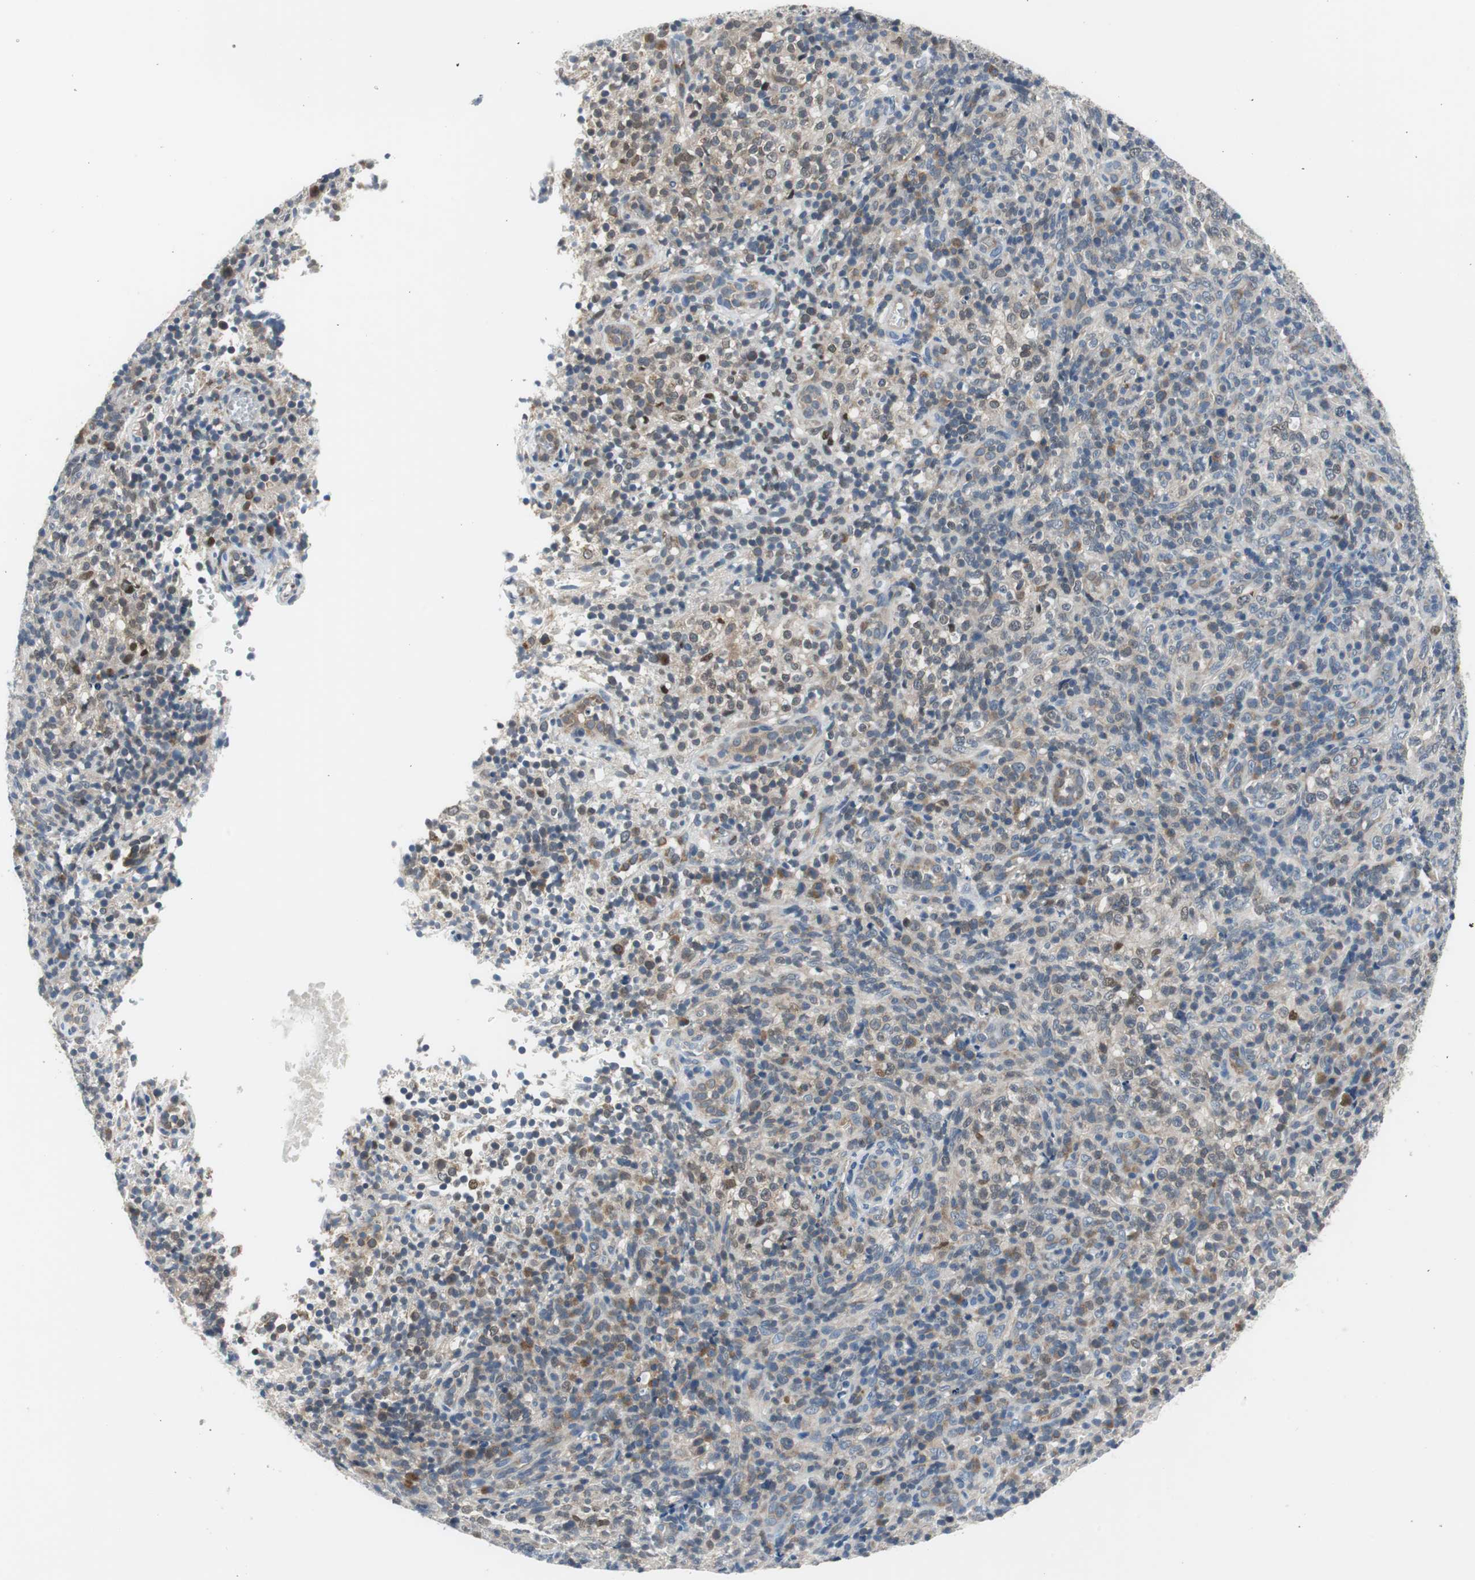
{"staining": {"intensity": "weak", "quantity": "25%-75%", "location": "cytoplasmic/membranous"}, "tissue": "lymphoma", "cell_type": "Tumor cells", "image_type": "cancer", "snomed": [{"axis": "morphology", "description": "Malignant lymphoma, non-Hodgkin's type, High grade"}, {"axis": "topography", "description": "Lymph node"}], "caption": "A low amount of weak cytoplasmic/membranous positivity is present in about 25%-75% of tumor cells in lymphoma tissue.", "gene": "PLAA", "patient": {"sex": "female", "age": 76}}